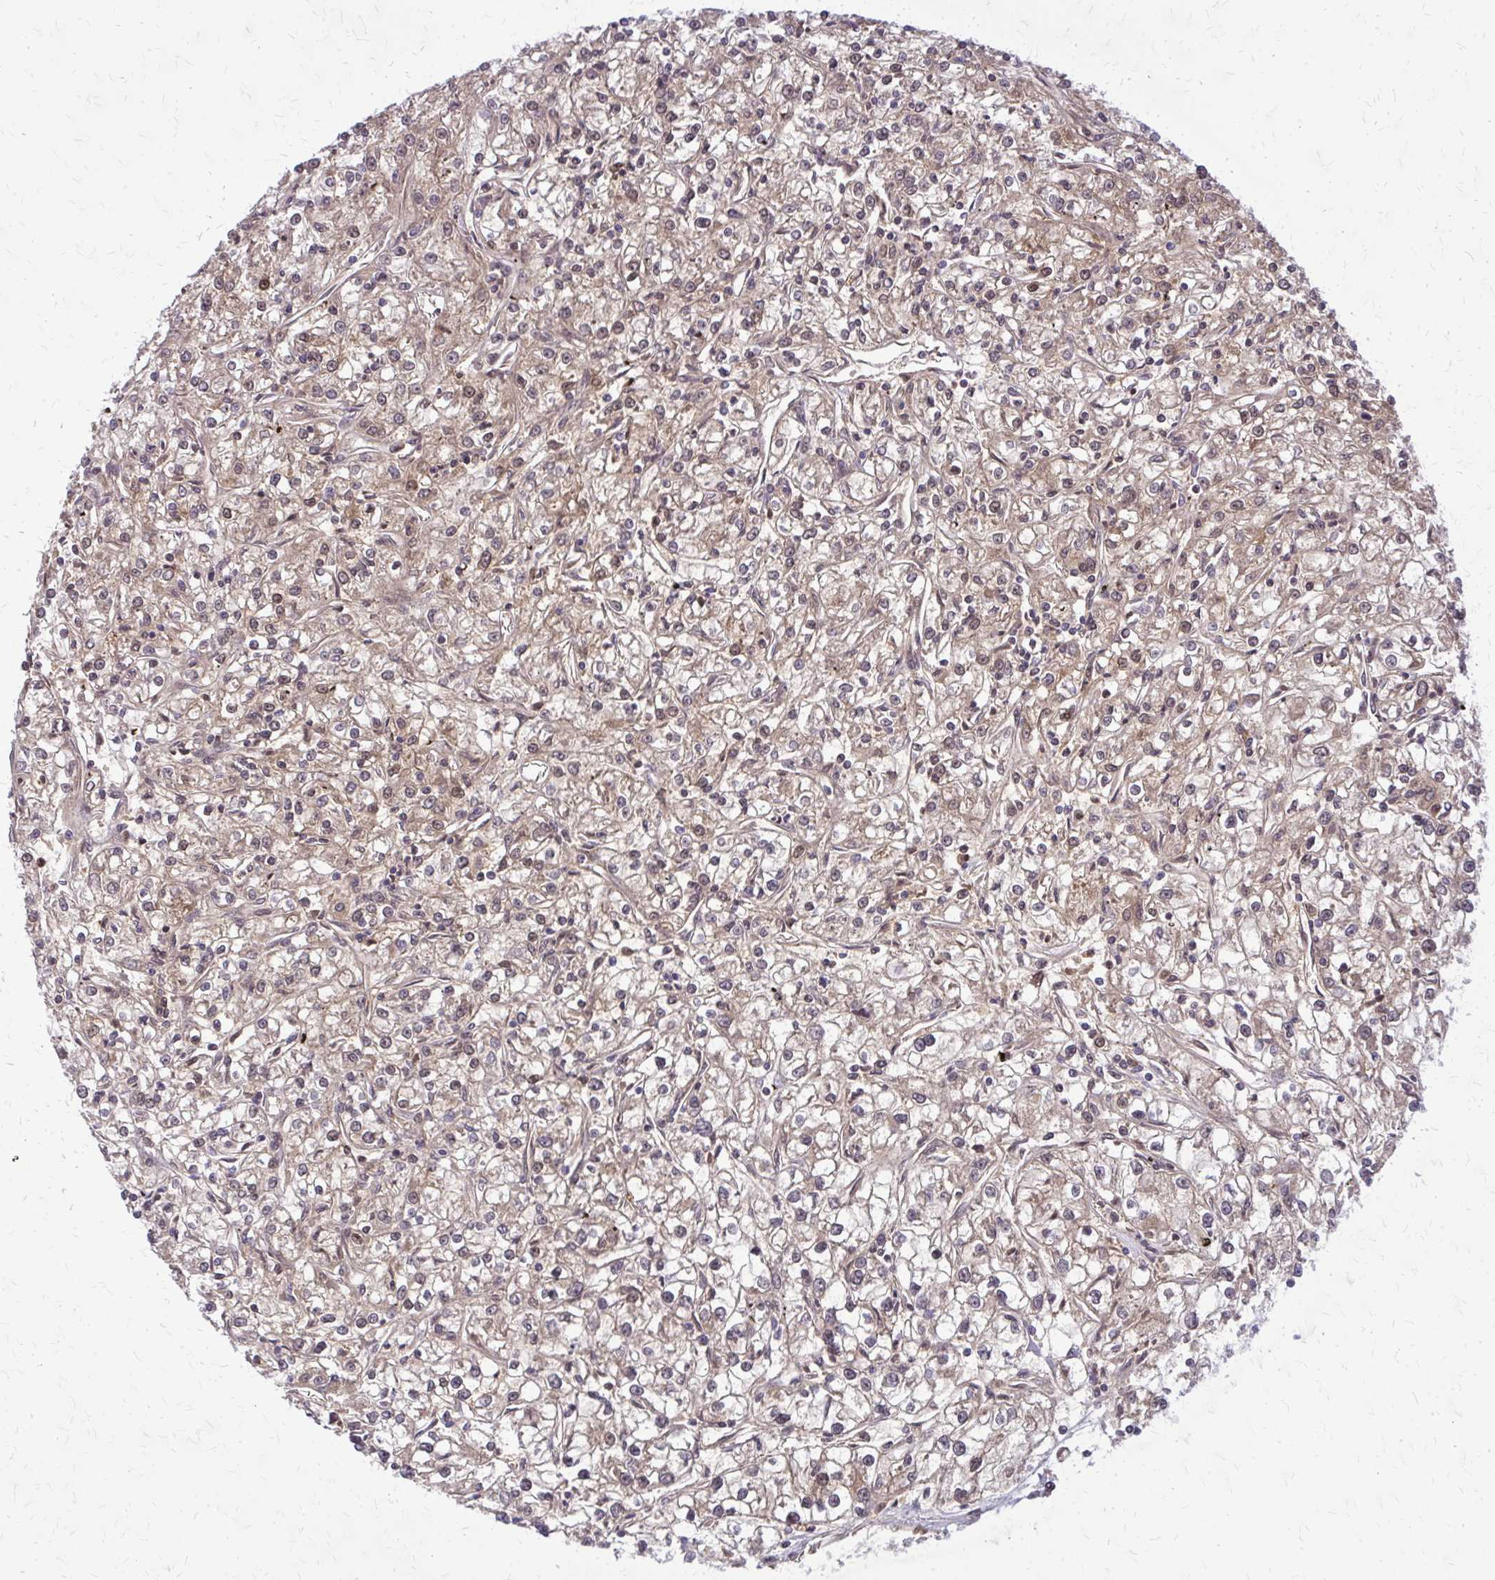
{"staining": {"intensity": "weak", "quantity": "25%-75%", "location": "nuclear"}, "tissue": "renal cancer", "cell_type": "Tumor cells", "image_type": "cancer", "snomed": [{"axis": "morphology", "description": "Adenocarcinoma, NOS"}, {"axis": "topography", "description": "Kidney"}], "caption": "Weak nuclear staining is present in about 25%-75% of tumor cells in renal cancer (adenocarcinoma).", "gene": "GLRX", "patient": {"sex": "female", "age": 59}}